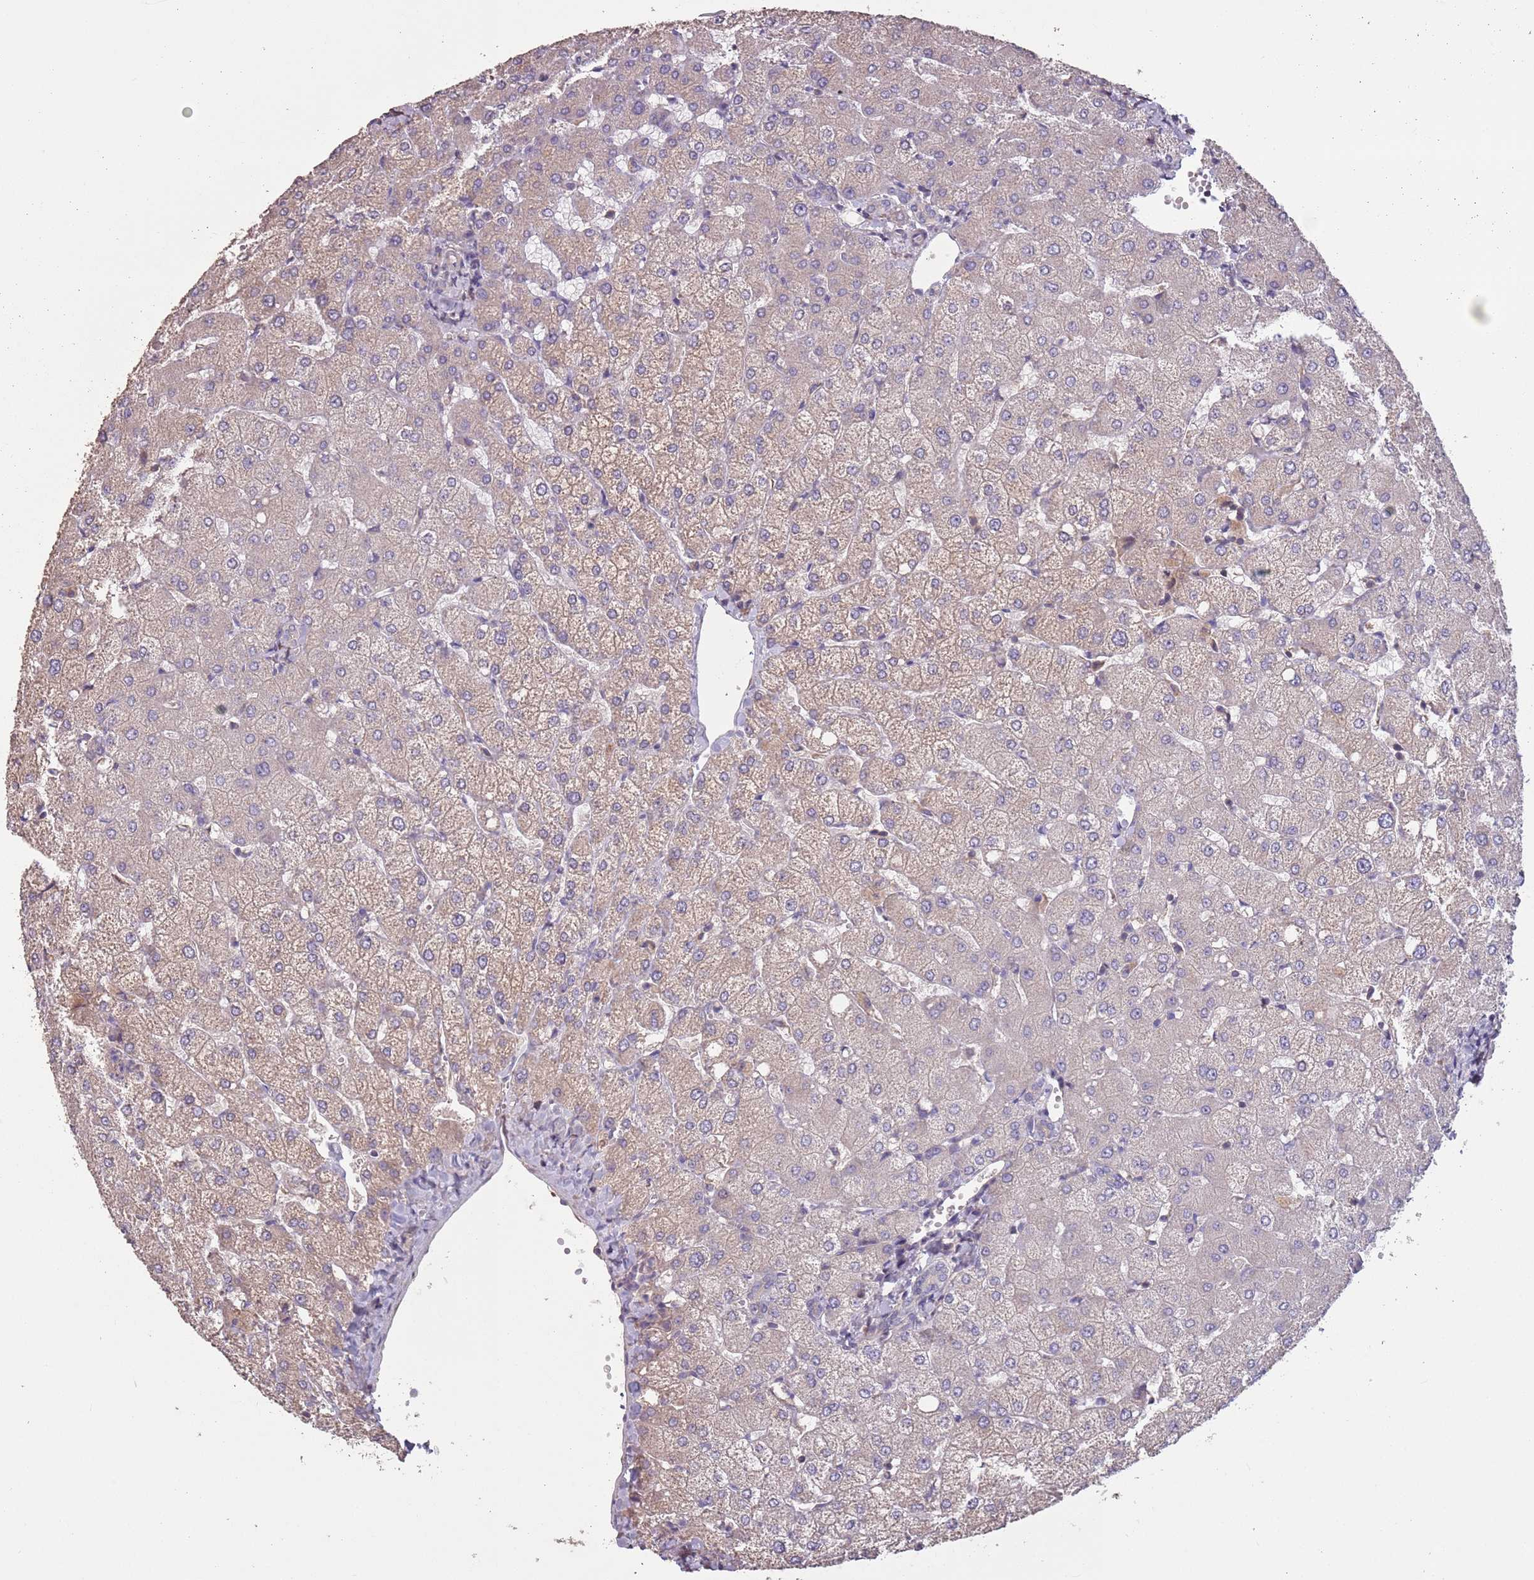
{"staining": {"intensity": "negative", "quantity": "none", "location": "none"}, "tissue": "liver", "cell_type": "Cholangiocytes", "image_type": "normal", "snomed": [{"axis": "morphology", "description": "Normal tissue, NOS"}, {"axis": "topography", "description": "Liver"}], "caption": "This is a histopathology image of immunohistochemistry staining of unremarkable liver, which shows no positivity in cholangiocytes. (Brightfield microscopy of DAB immunohistochemistry (IHC) at high magnification).", "gene": "MBD3L1", "patient": {"sex": "female", "age": 54}}